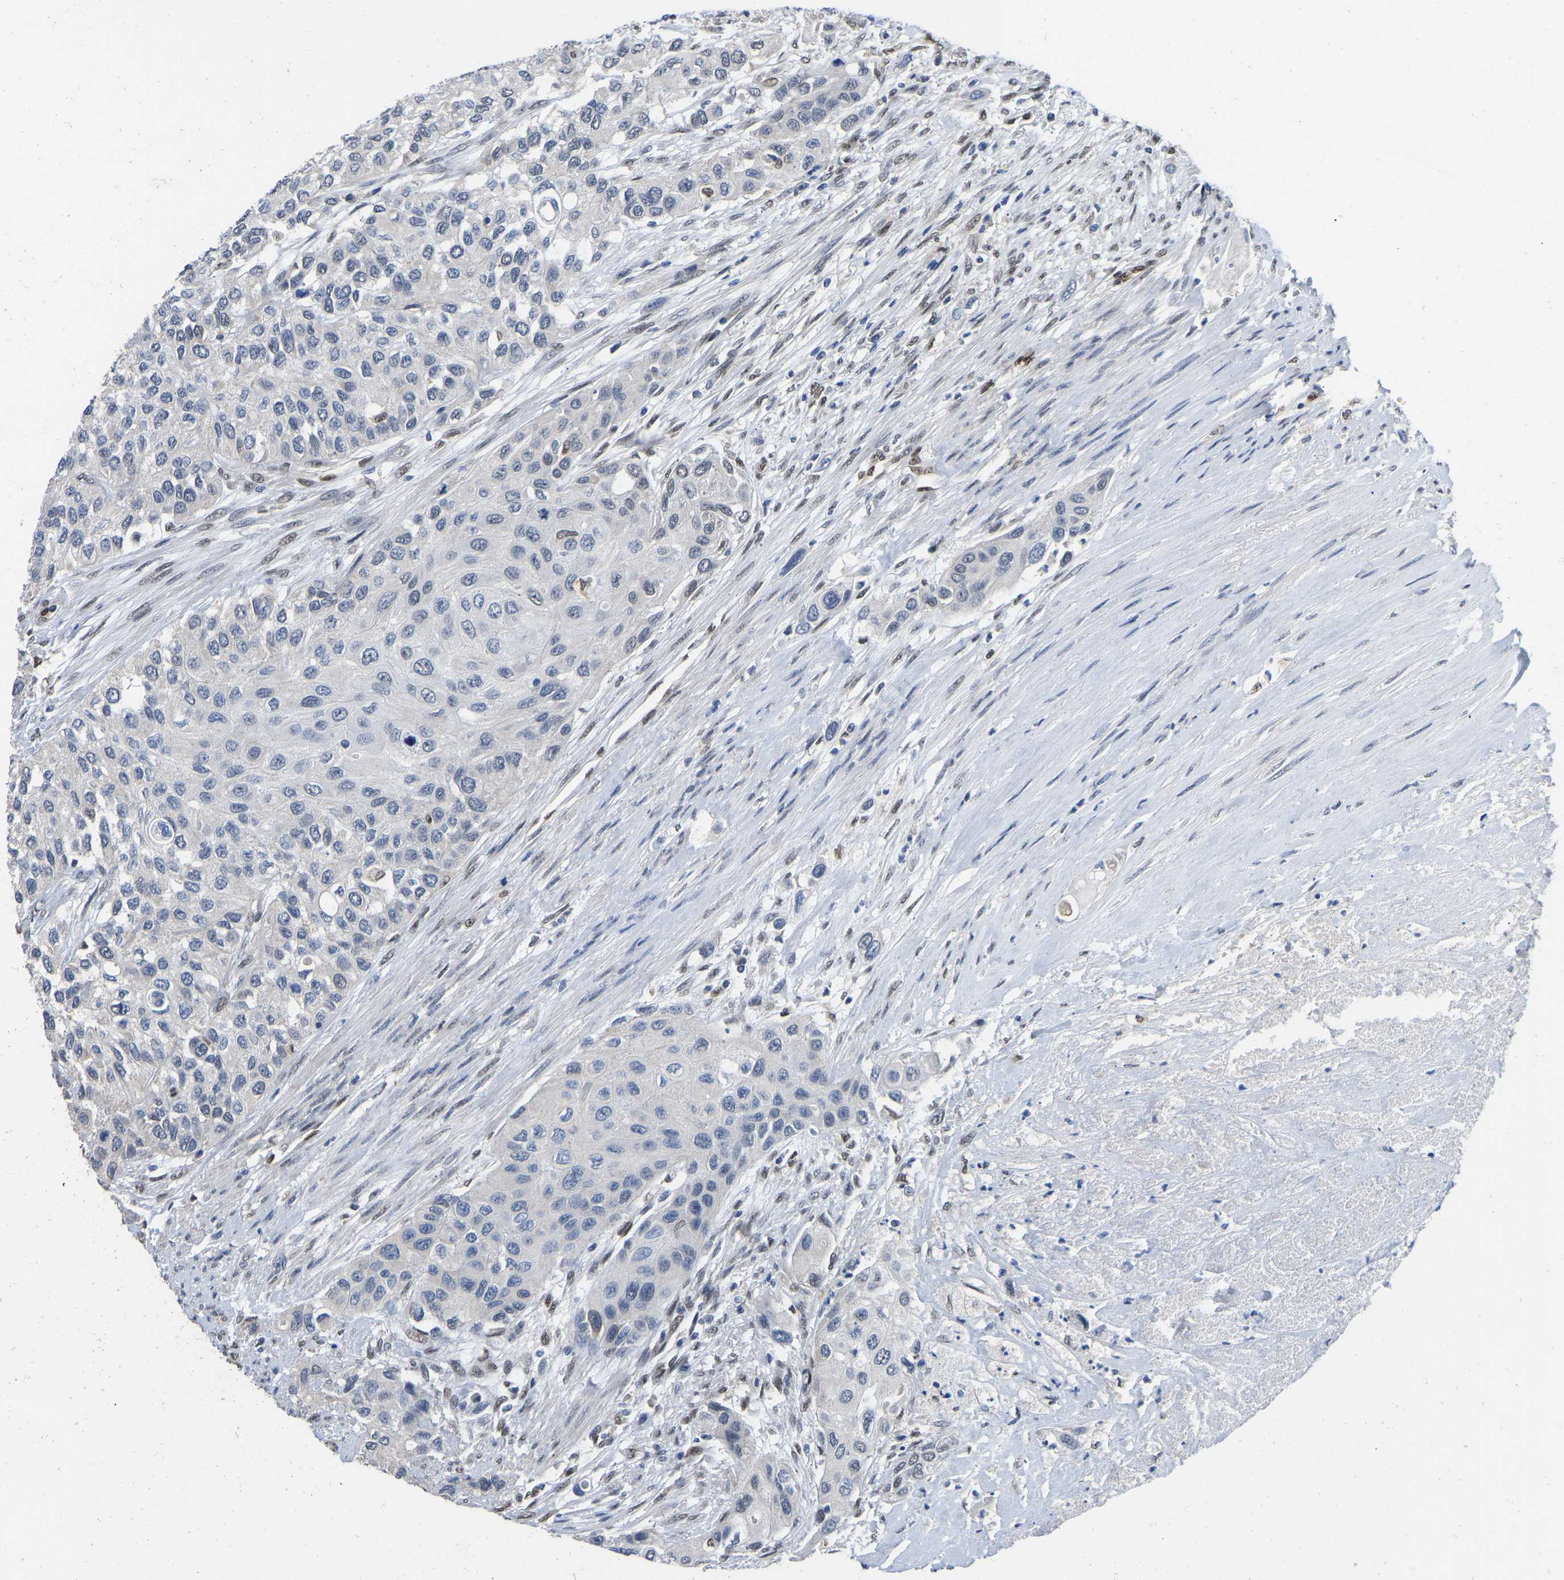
{"staining": {"intensity": "negative", "quantity": "none", "location": "none"}, "tissue": "urothelial cancer", "cell_type": "Tumor cells", "image_type": "cancer", "snomed": [{"axis": "morphology", "description": "Urothelial carcinoma, High grade"}, {"axis": "topography", "description": "Urinary bladder"}], "caption": "Tumor cells are negative for brown protein staining in urothelial cancer. (DAB immunohistochemistry (IHC) with hematoxylin counter stain).", "gene": "QKI", "patient": {"sex": "female", "age": 56}}